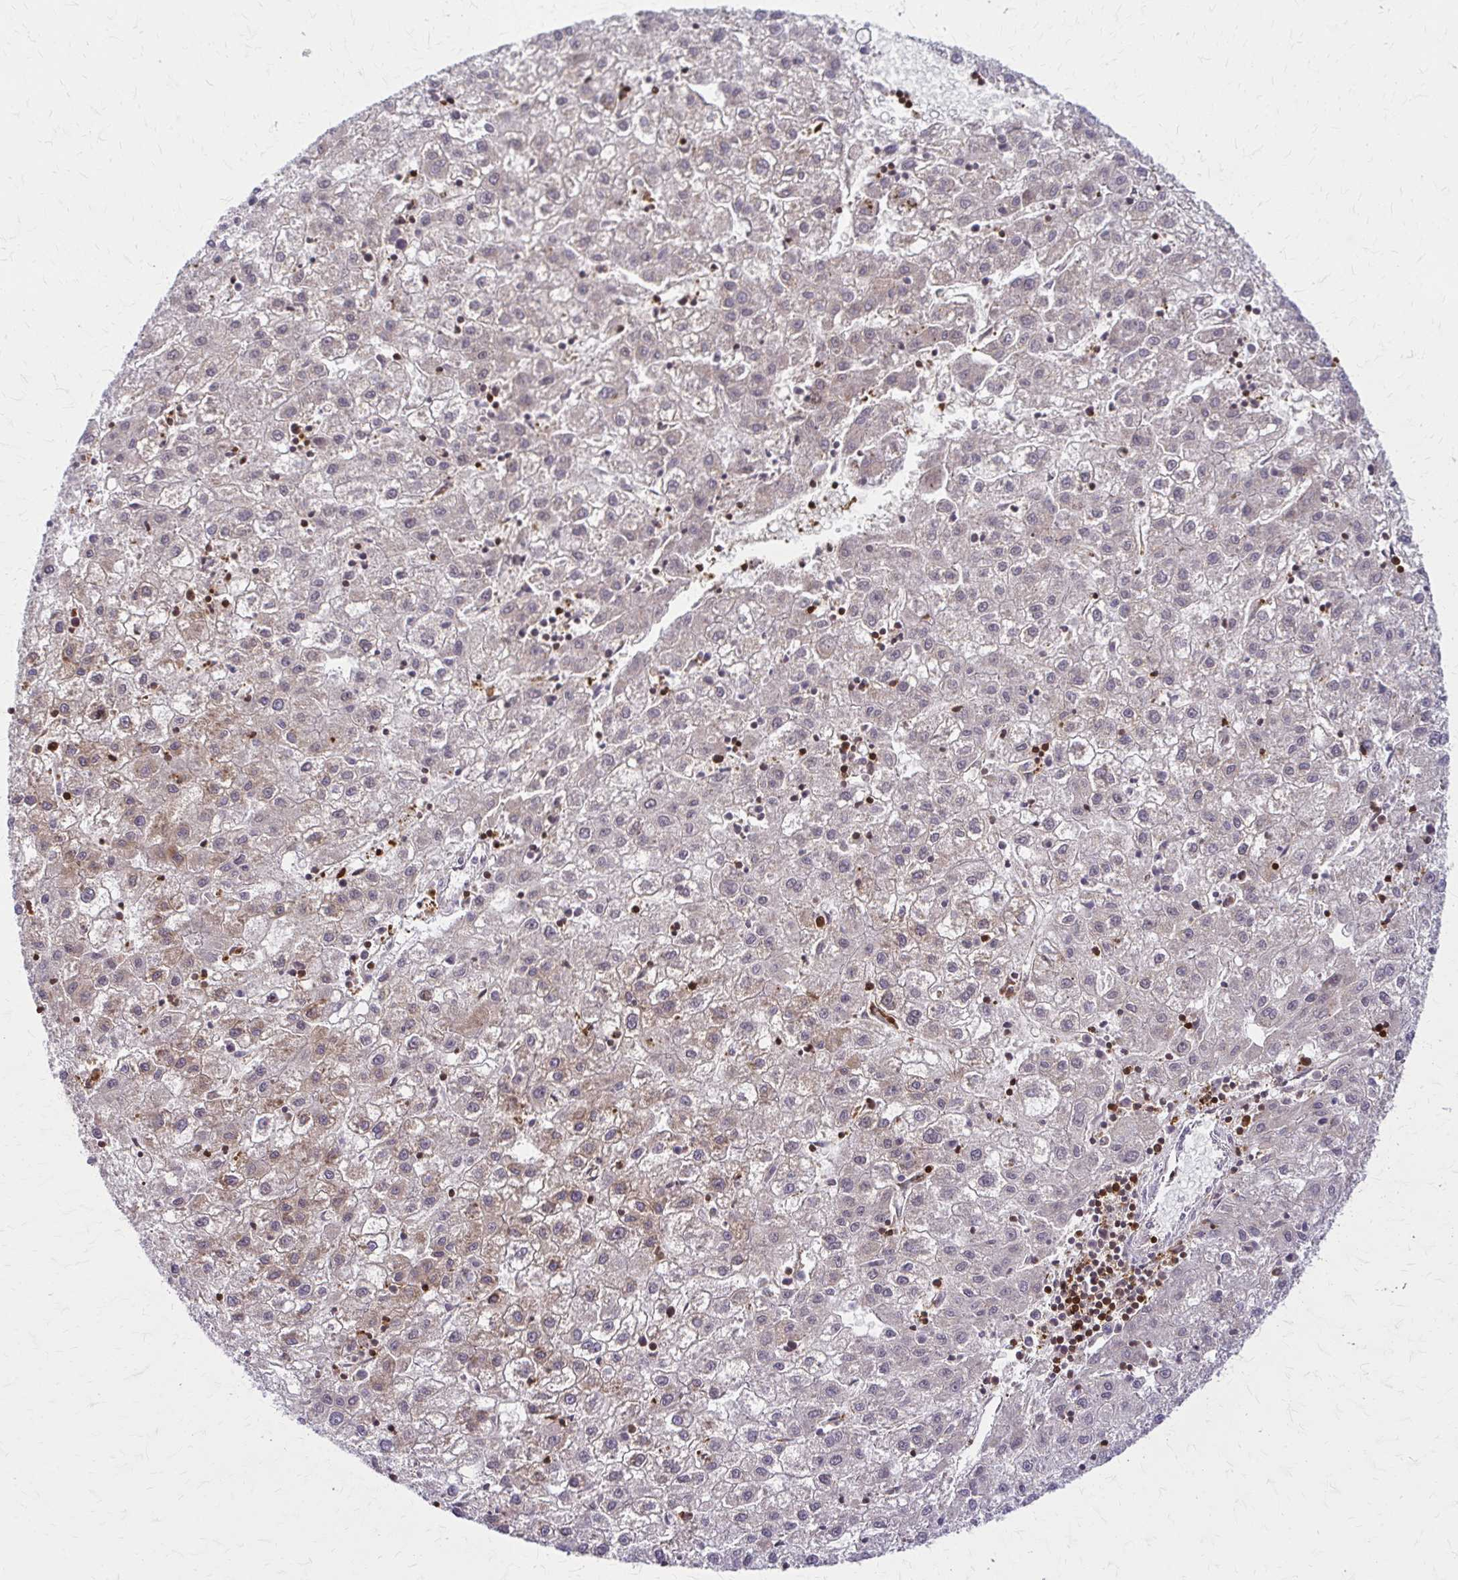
{"staining": {"intensity": "negative", "quantity": "none", "location": "none"}, "tissue": "liver cancer", "cell_type": "Tumor cells", "image_type": "cancer", "snomed": [{"axis": "morphology", "description": "Carcinoma, Hepatocellular, NOS"}, {"axis": "topography", "description": "Liver"}], "caption": "Image shows no significant protein staining in tumor cells of hepatocellular carcinoma (liver).", "gene": "WASF2", "patient": {"sex": "male", "age": 72}}